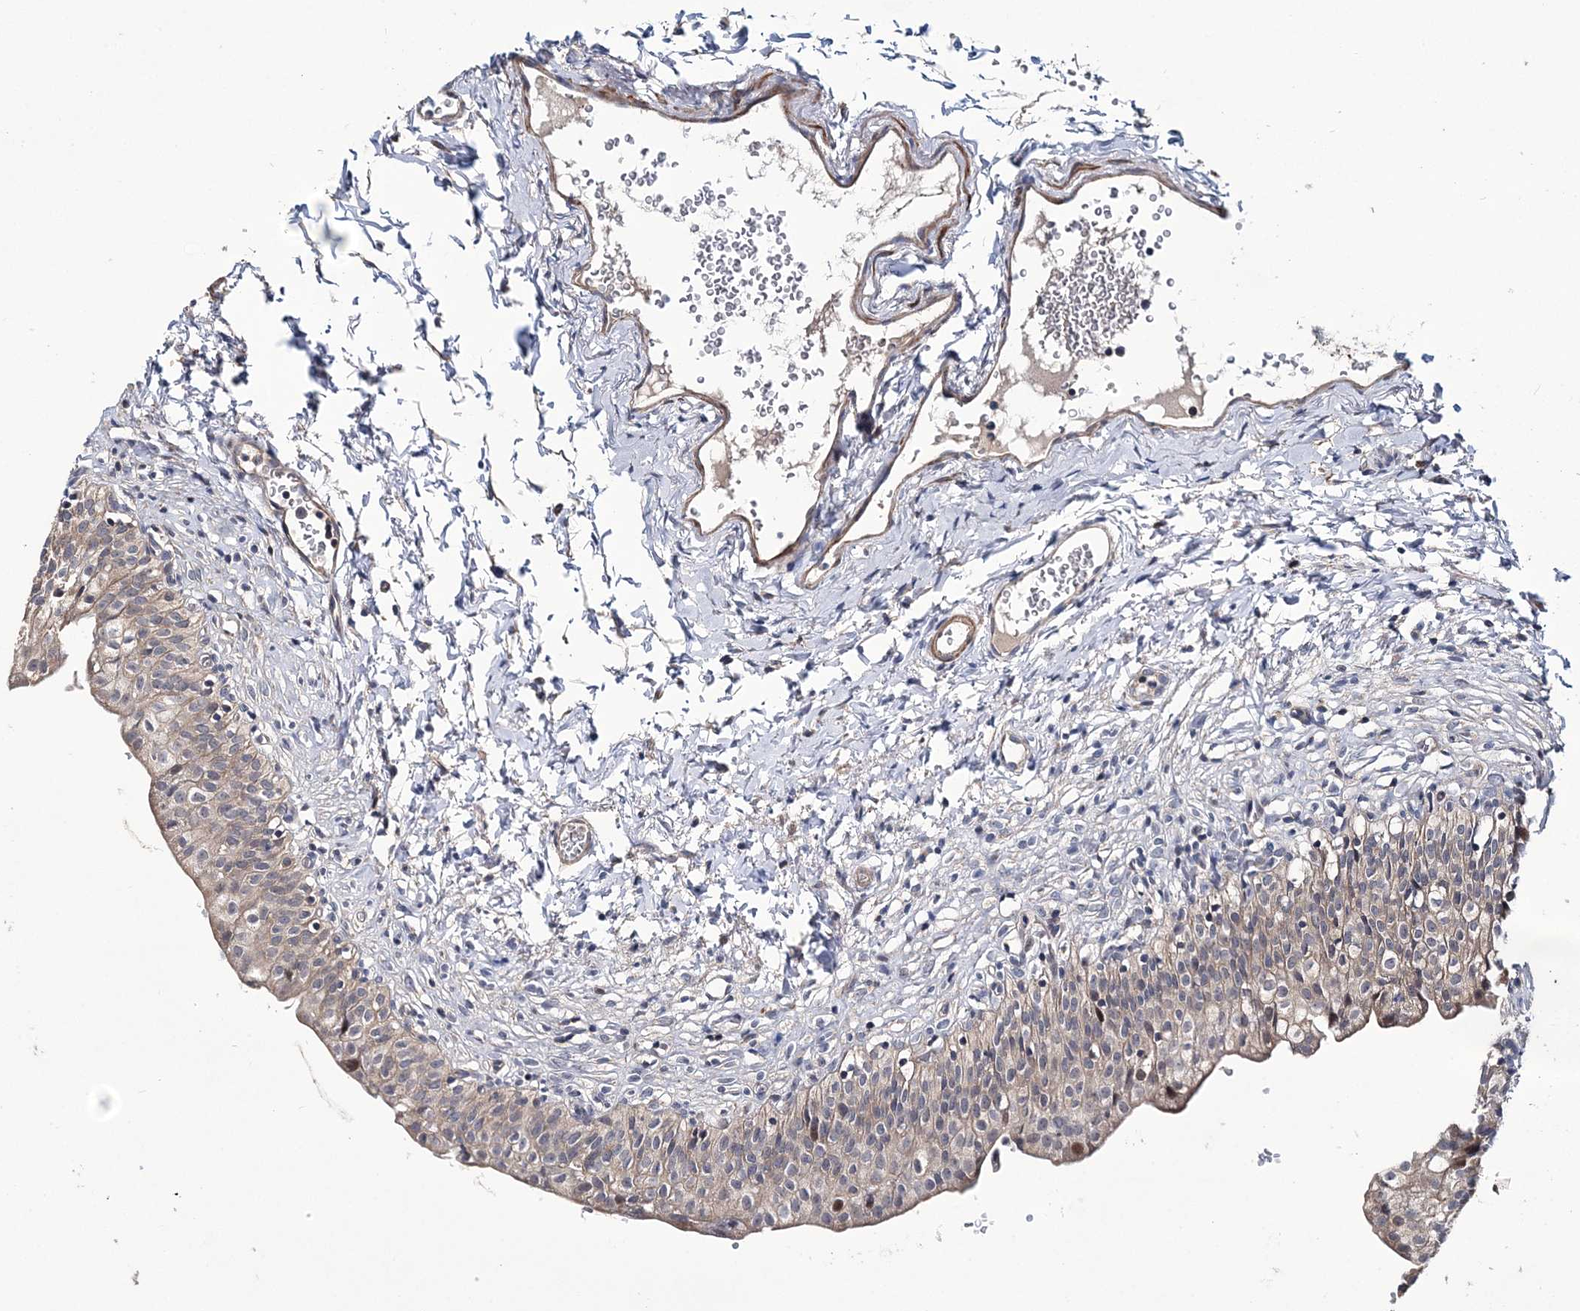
{"staining": {"intensity": "weak", "quantity": "25%-75%", "location": "cytoplasmic/membranous"}, "tissue": "urinary bladder", "cell_type": "Urothelial cells", "image_type": "normal", "snomed": [{"axis": "morphology", "description": "Normal tissue, NOS"}, {"axis": "topography", "description": "Urinary bladder"}], "caption": "Protein analysis of unremarkable urinary bladder reveals weak cytoplasmic/membranous expression in approximately 25%-75% of urothelial cells. (brown staining indicates protein expression, while blue staining denotes nuclei).", "gene": "PPP2R2B", "patient": {"sex": "male", "age": 55}}